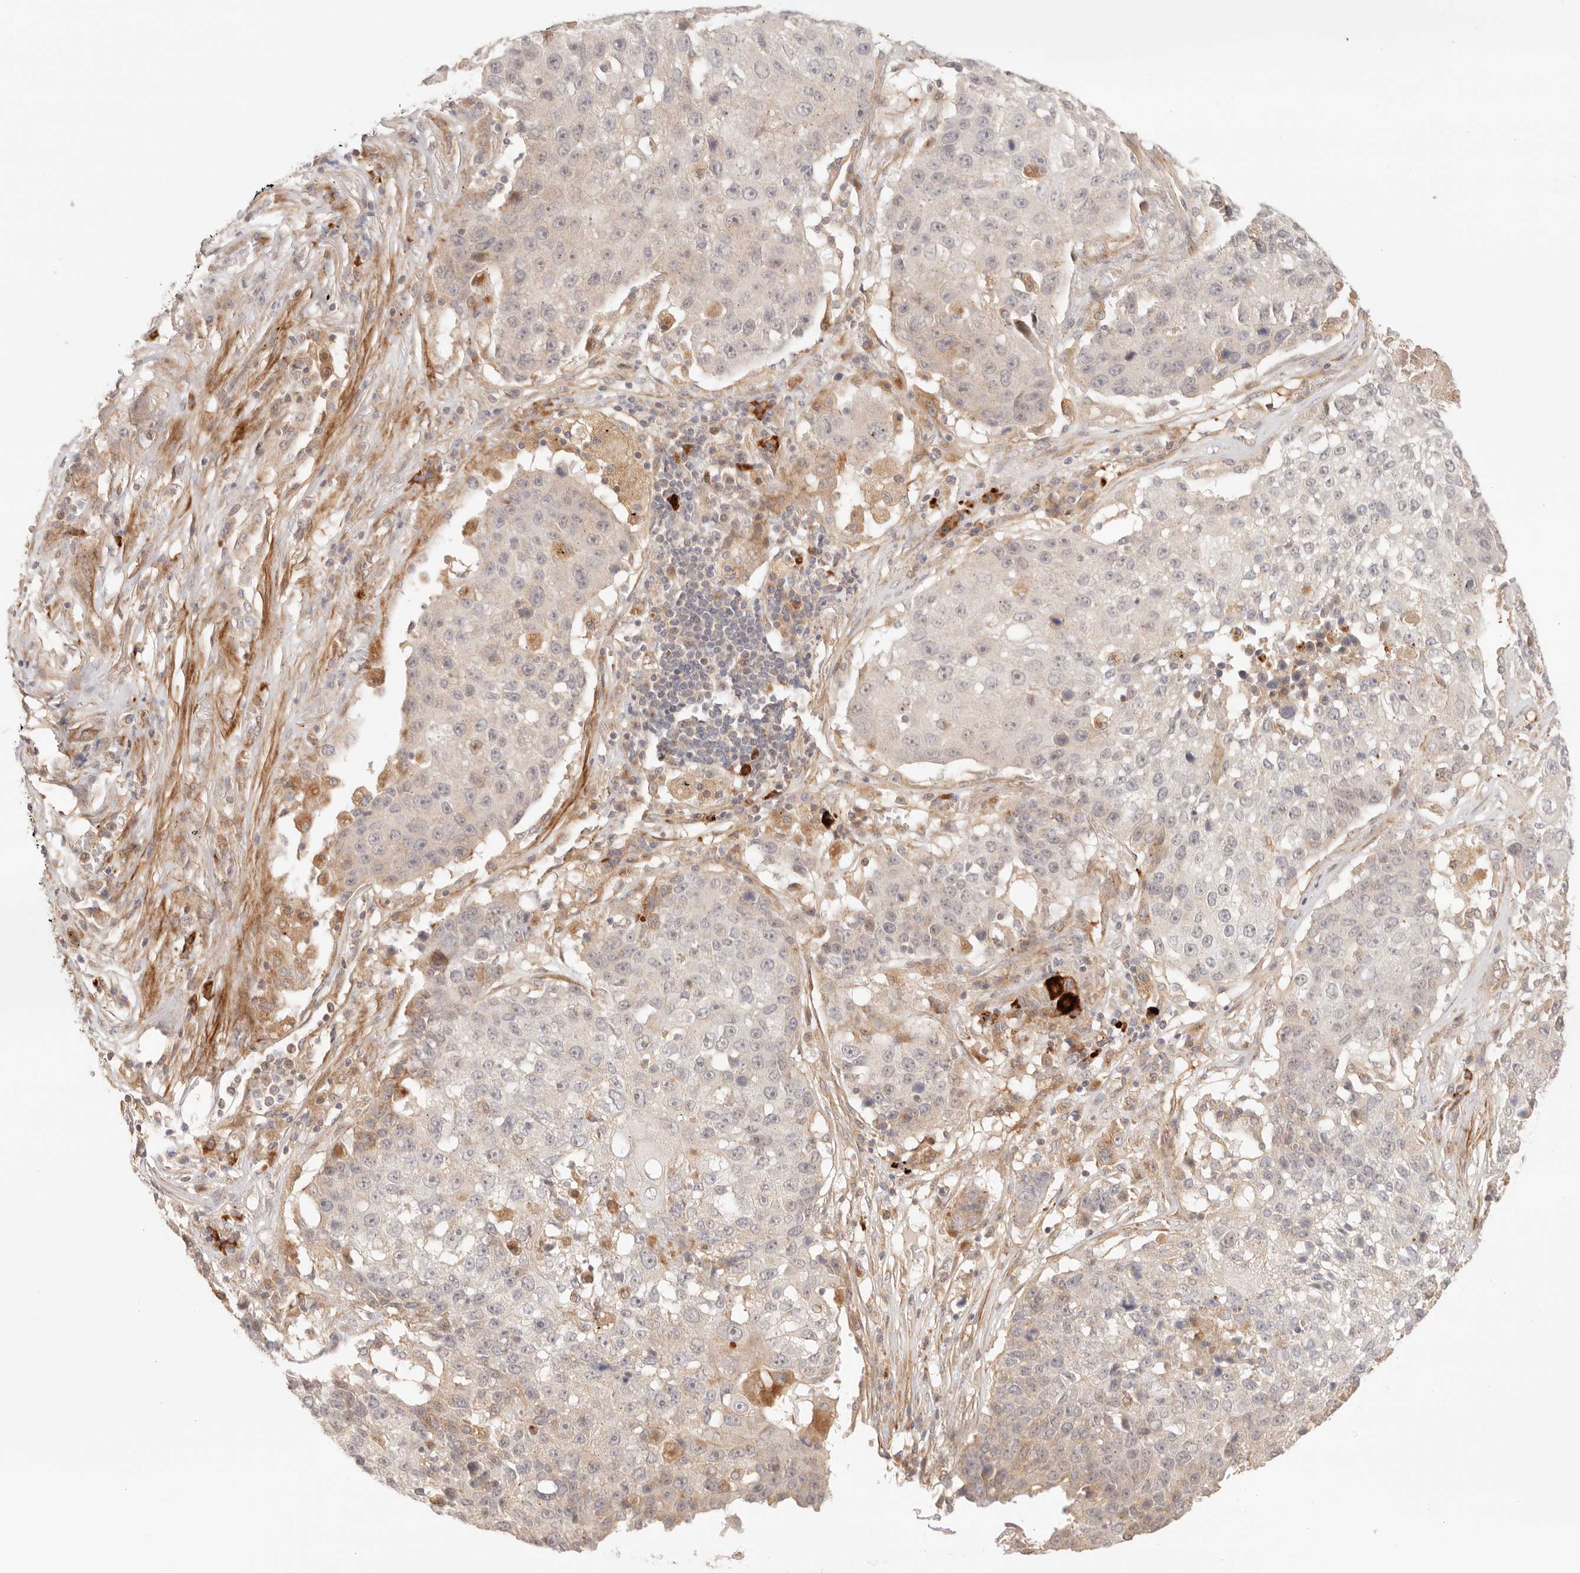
{"staining": {"intensity": "weak", "quantity": "<25%", "location": "cytoplasmic/membranous"}, "tissue": "lung cancer", "cell_type": "Tumor cells", "image_type": "cancer", "snomed": [{"axis": "morphology", "description": "Squamous cell carcinoma, NOS"}, {"axis": "topography", "description": "Lung"}], "caption": "IHC of human lung squamous cell carcinoma displays no expression in tumor cells. The staining was performed using DAB to visualize the protein expression in brown, while the nuclei were stained in blue with hematoxylin (Magnification: 20x).", "gene": "IL1R2", "patient": {"sex": "male", "age": 61}}